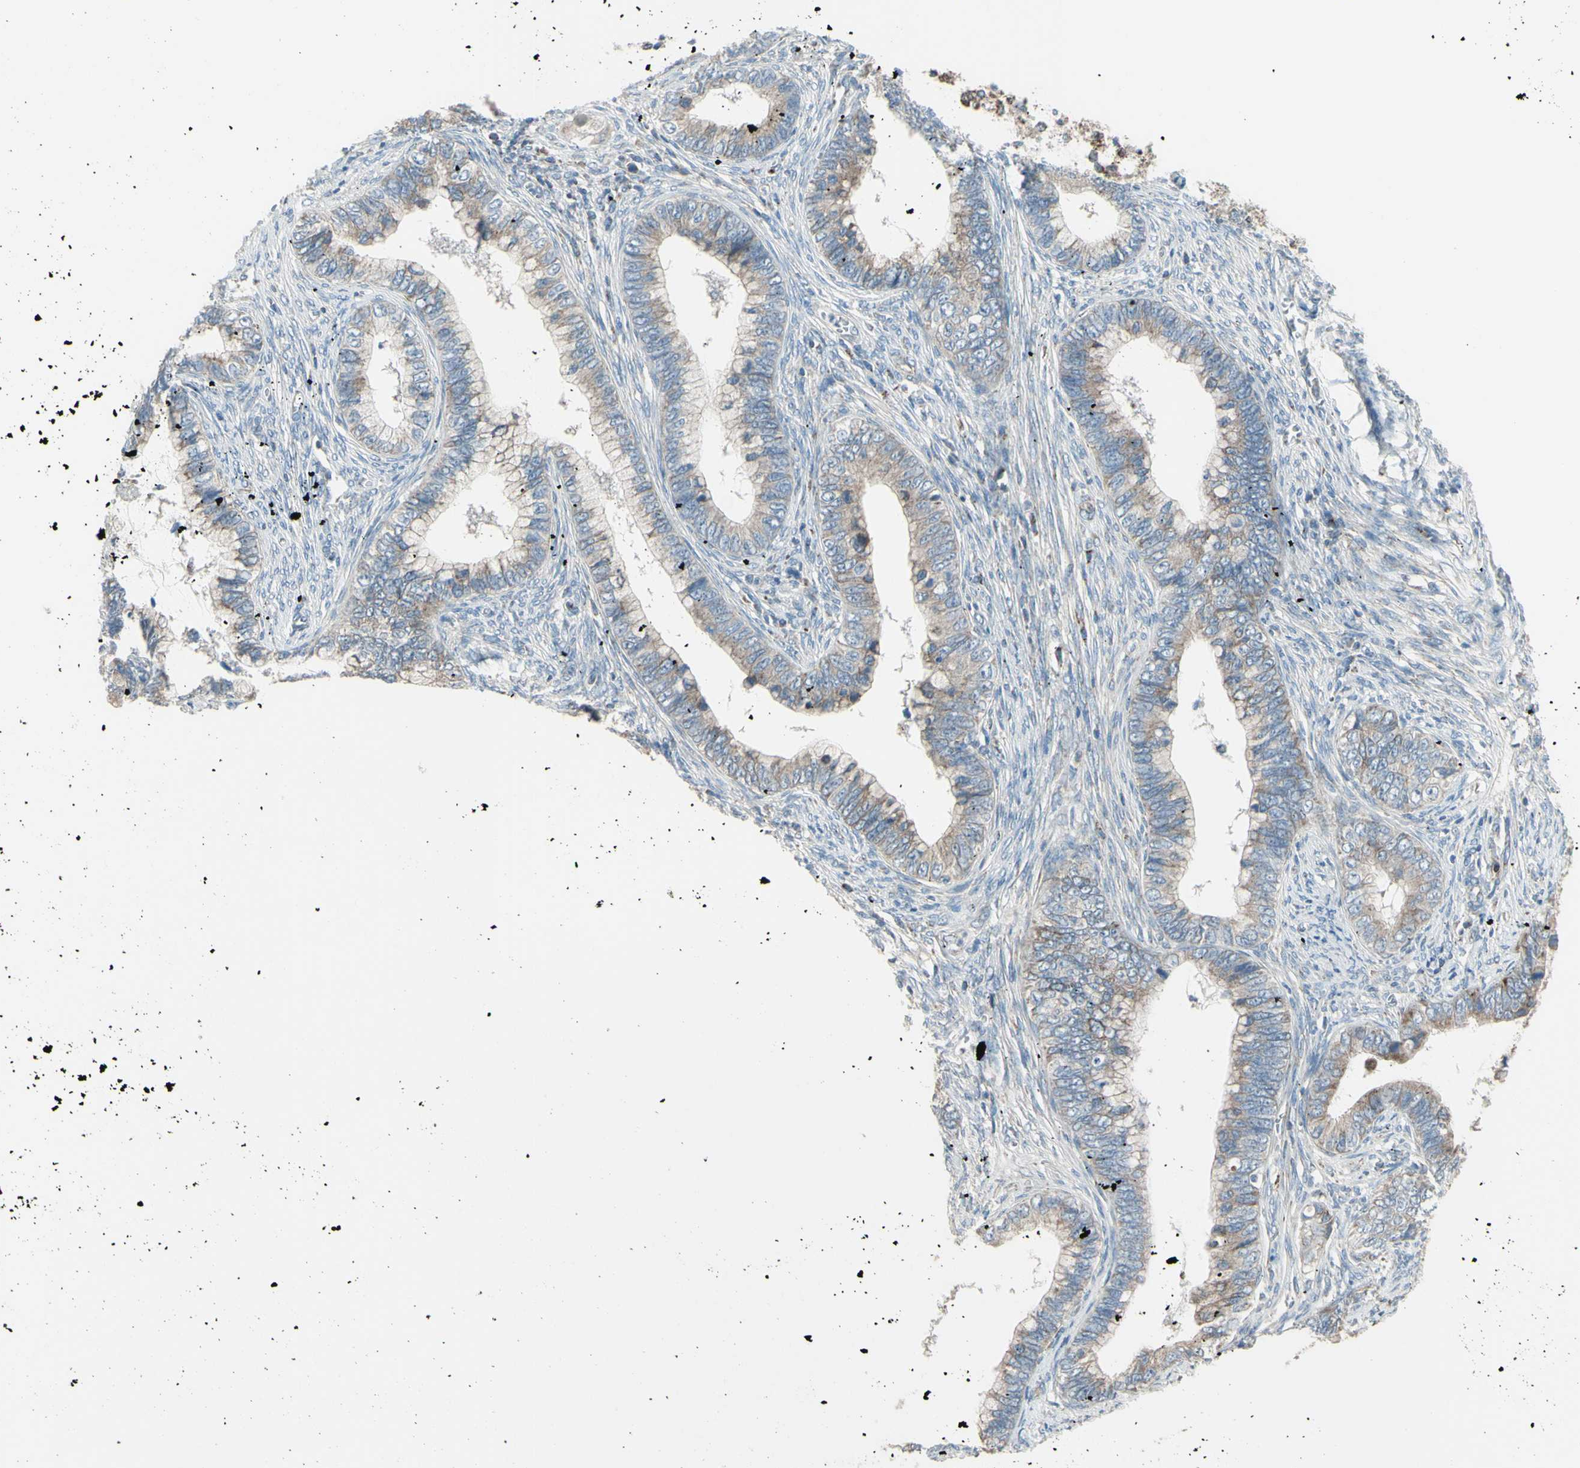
{"staining": {"intensity": "weak", "quantity": "25%-75%", "location": "cytoplasmic/membranous"}, "tissue": "cervical cancer", "cell_type": "Tumor cells", "image_type": "cancer", "snomed": [{"axis": "morphology", "description": "Adenocarcinoma, NOS"}, {"axis": "topography", "description": "Cervix"}], "caption": "Cervical adenocarcinoma stained with DAB (3,3'-diaminobenzidine) immunohistochemistry (IHC) reveals low levels of weak cytoplasmic/membranous positivity in approximately 25%-75% of tumor cells. (IHC, brightfield microscopy, high magnification).", "gene": "FAM171B", "patient": {"sex": "female", "age": 44}}